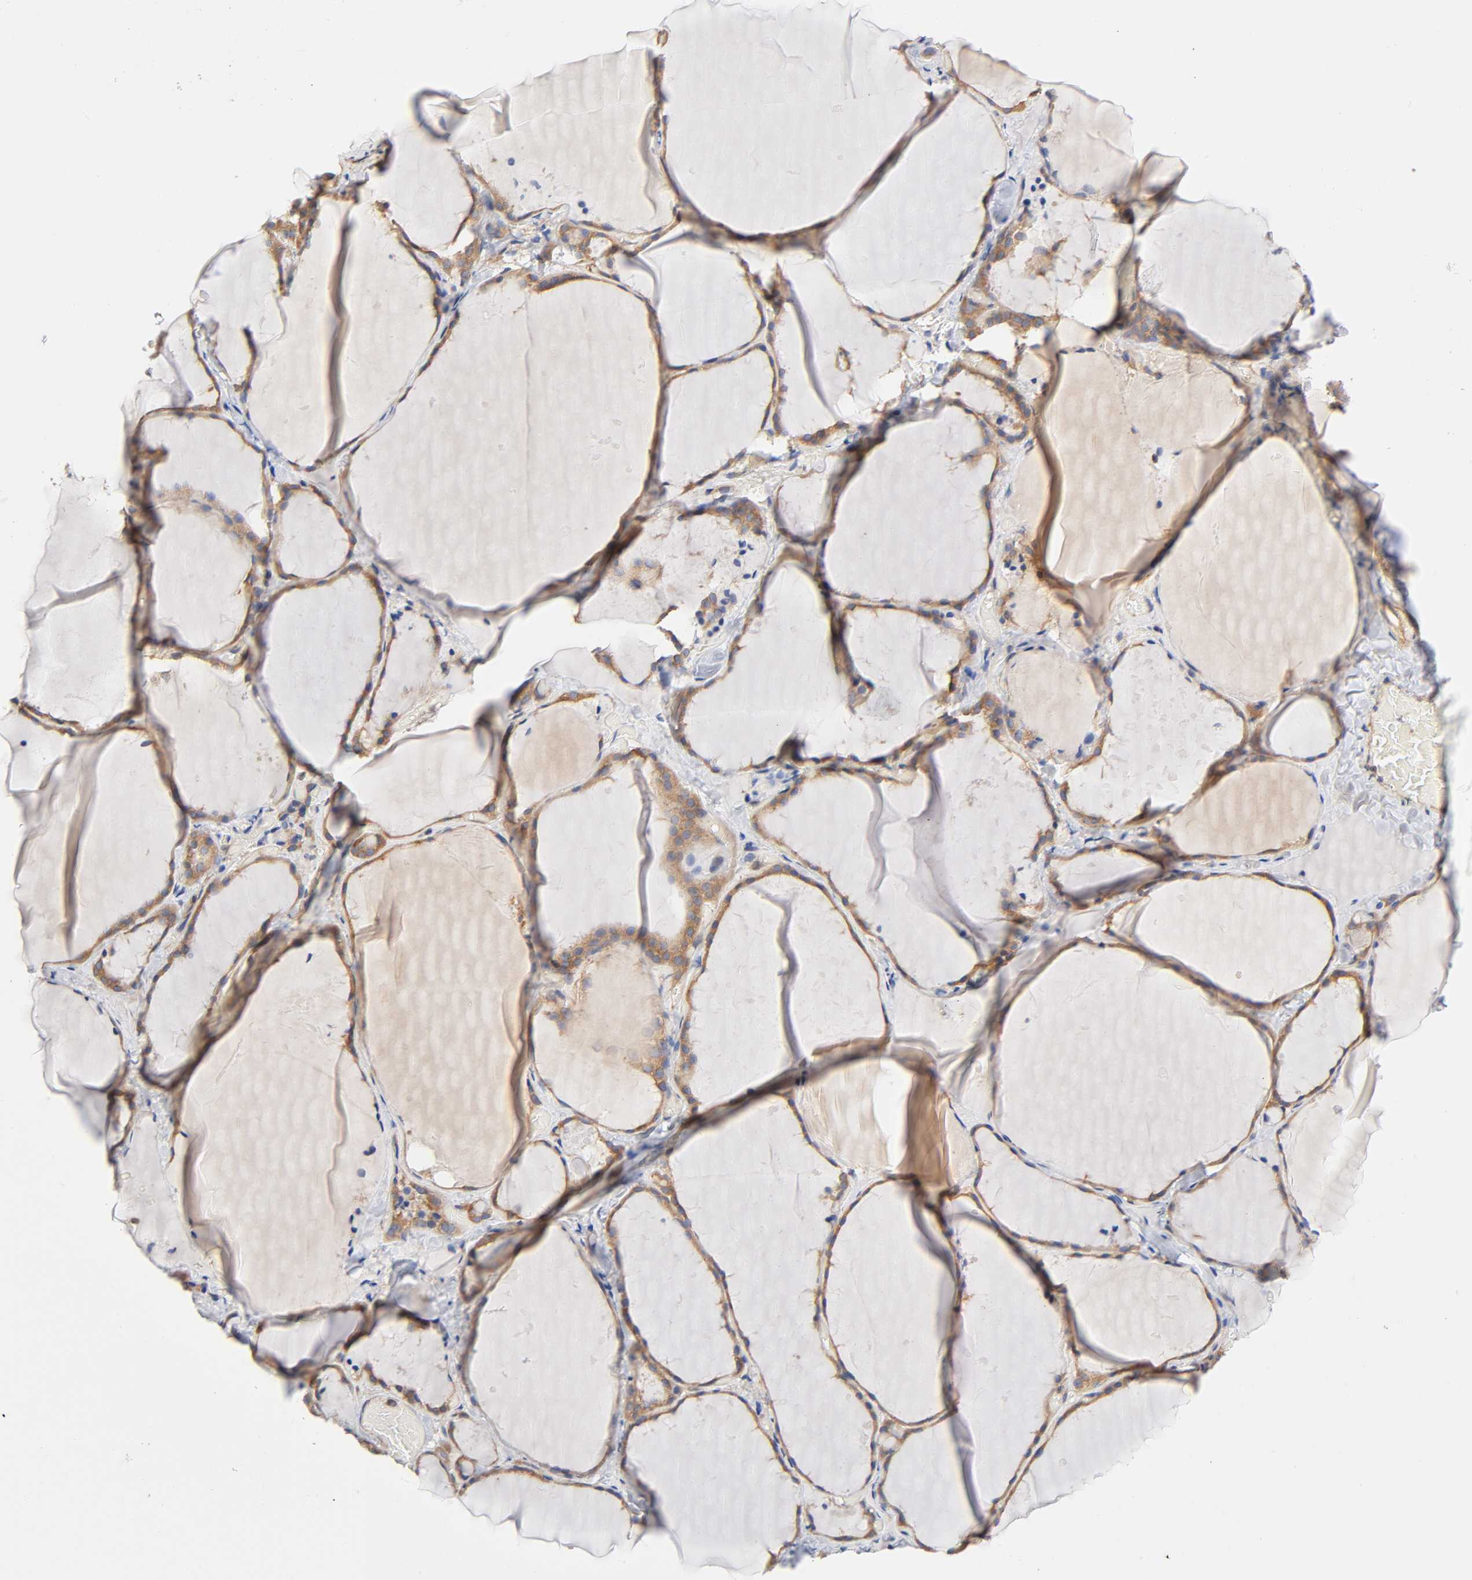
{"staining": {"intensity": "moderate", "quantity": ">75%", "location": "cytoplasmic/membranous"}, "tissue": "thyroid gland", "cell_type": "Glandular cells", "image_type": "normal", "snomed": [{"axis": "morphology", "description": "Normal tissue, NOS"}, {"axis": "topography", "description": "Thyroid gland"}], "caption": "Immunohistochemistry (IHC) histopathology image of benign thyroid gland: thyroid gland stained using immunohistochemistry (IHC) shows medium levels of moderate protein expression localized specifically in the cytoplasmic/membranous of glandular cells, appearing as a cytoplasmic/membranous brown color.", "gene": "STRN3", "patient": {"sex": "female", "age": 22}}